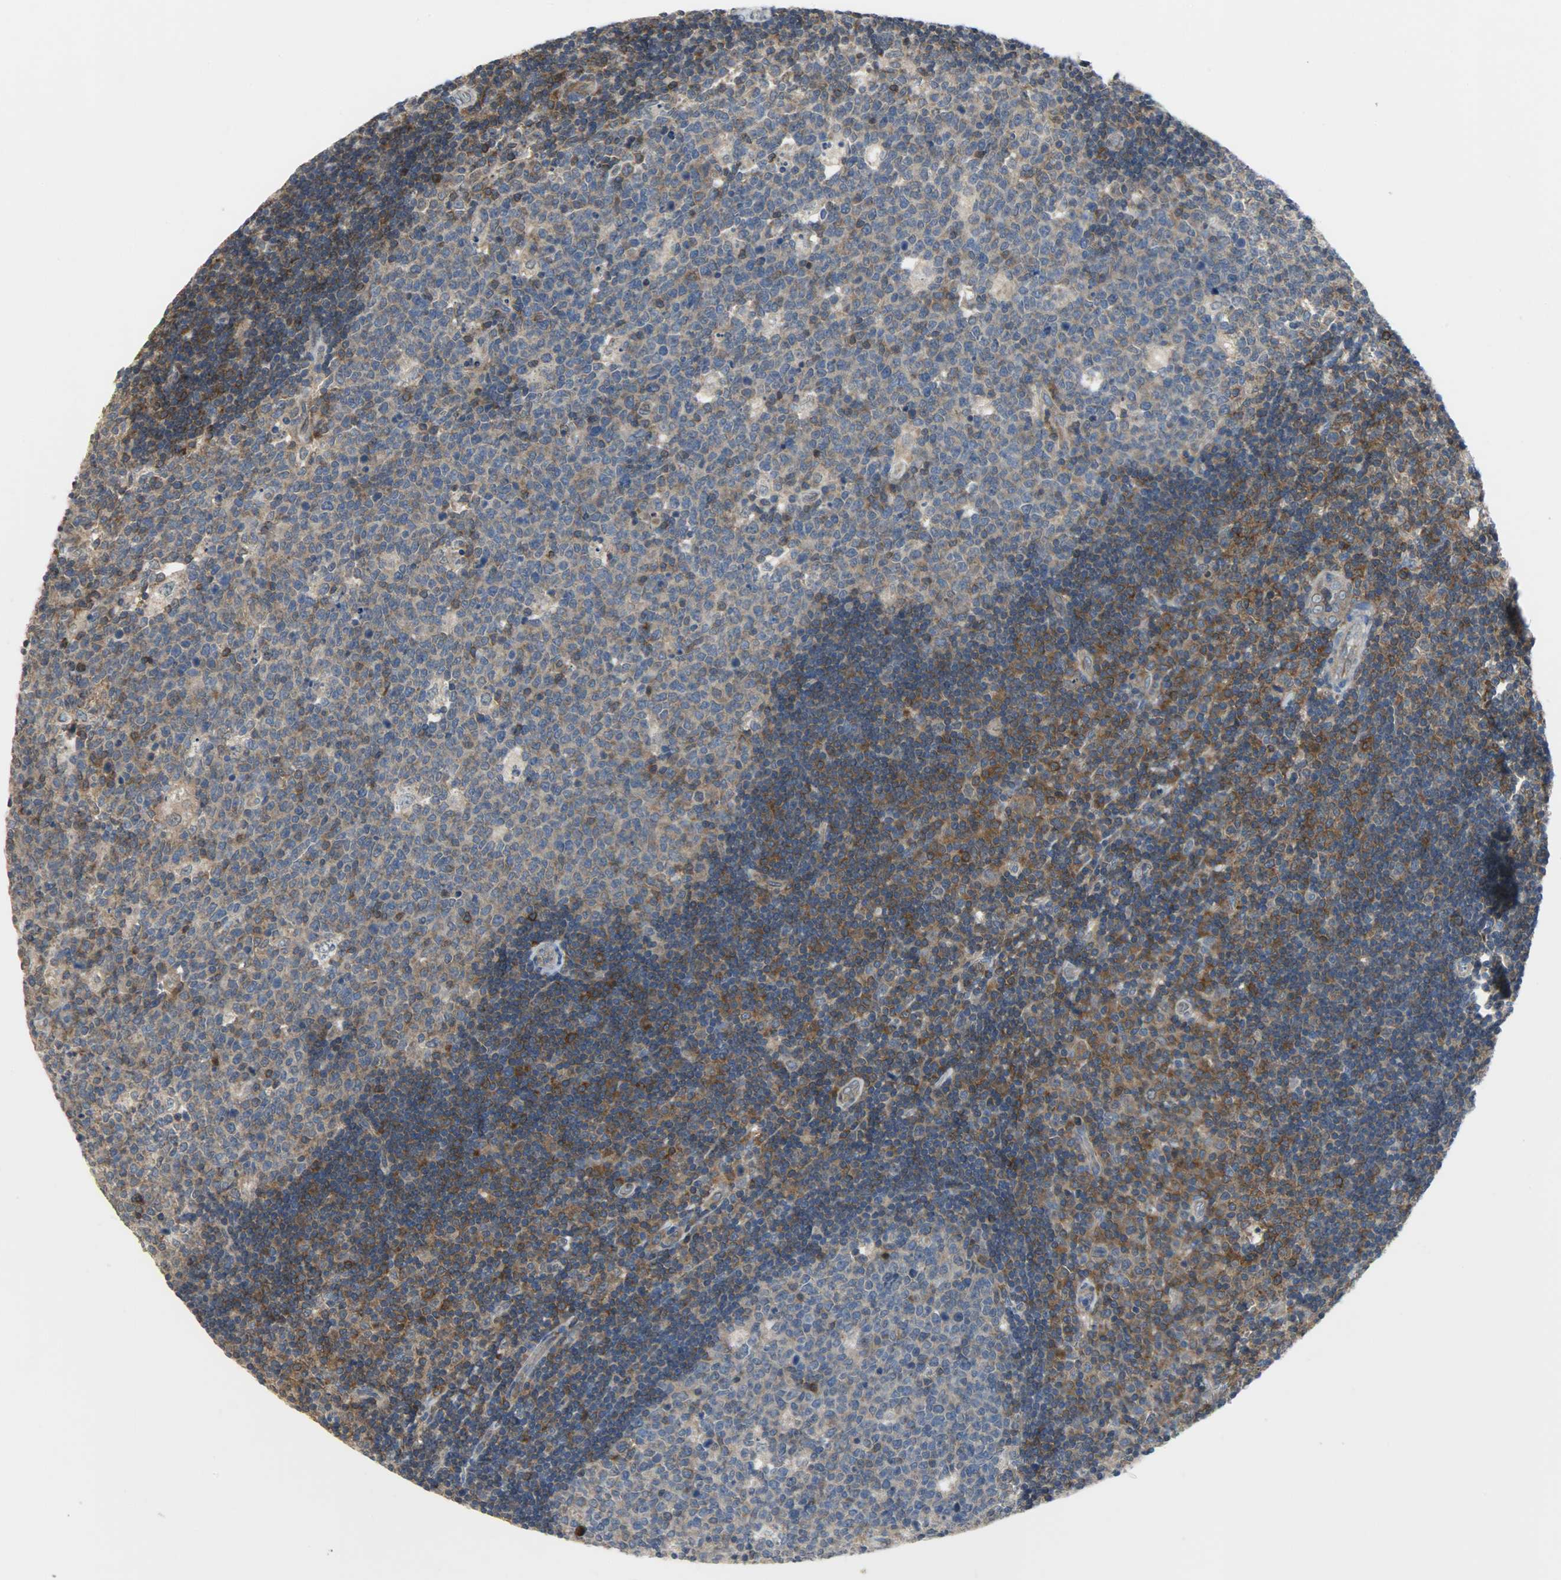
{"staining": {"intensity": "moderate", "quantity": ">75%", "location": "cytoplasmic/membranous"}, "tissue": "lymph node", "cell_type": "Germinal center cells", "image_type": "normal", "snomed": [{"axis": "morphology", "description": "Normal tissue, NOS"}, {"axis": "topography", "description": "Lymph node"}, {"axis": "topography", "description": "Salivary gland"}], "caption": "Immunohistochemistry (DAB (3,3'-diaminobenzidine)) staining of unremarkable lymph node shows moderate cytoplasmic/membranous protein positivity in approximately >75% of germinal center cells.", "gene": "TRIM21", "patient": {"sex": "male", "age": 8}}